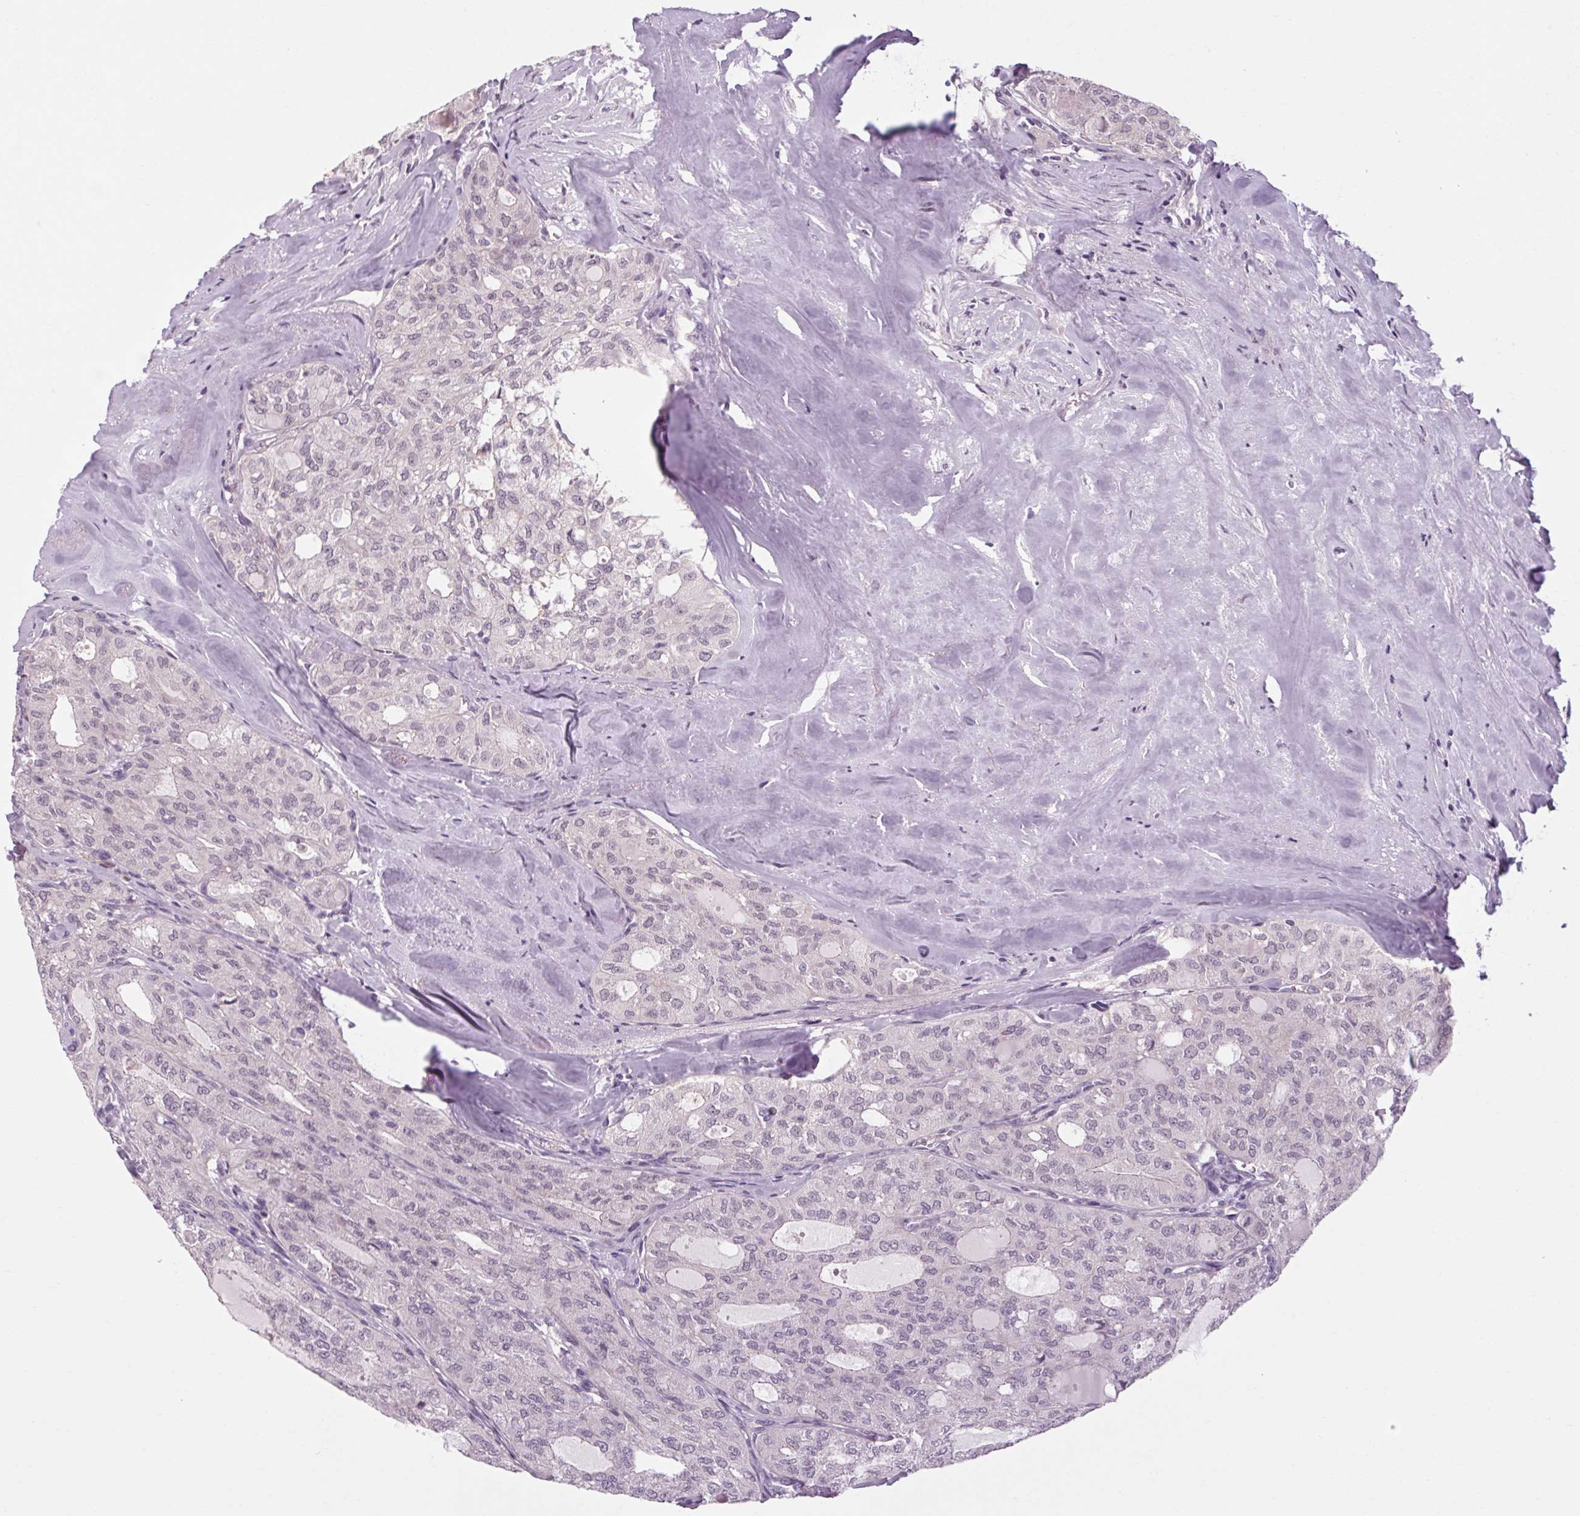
{"staining": {"intensity": "negative", "quantity": "none", "location": "none"}, "tissue": "thyroid cancer", "cell_type": "Tumor cells", "image_type": "cancer", "snomed": [{"axis": "morphology", "description": "Follicular adenoma carcinoma, NOS"}, {"axis": "topography", "description": "Thyroid gland"}], "caption": "IHC of thyroid follicular adenoma carcinoma reveals no expression in tumor cells.", "gene": "KLHL40", "patient": {"sex": "male", "age": 75}}